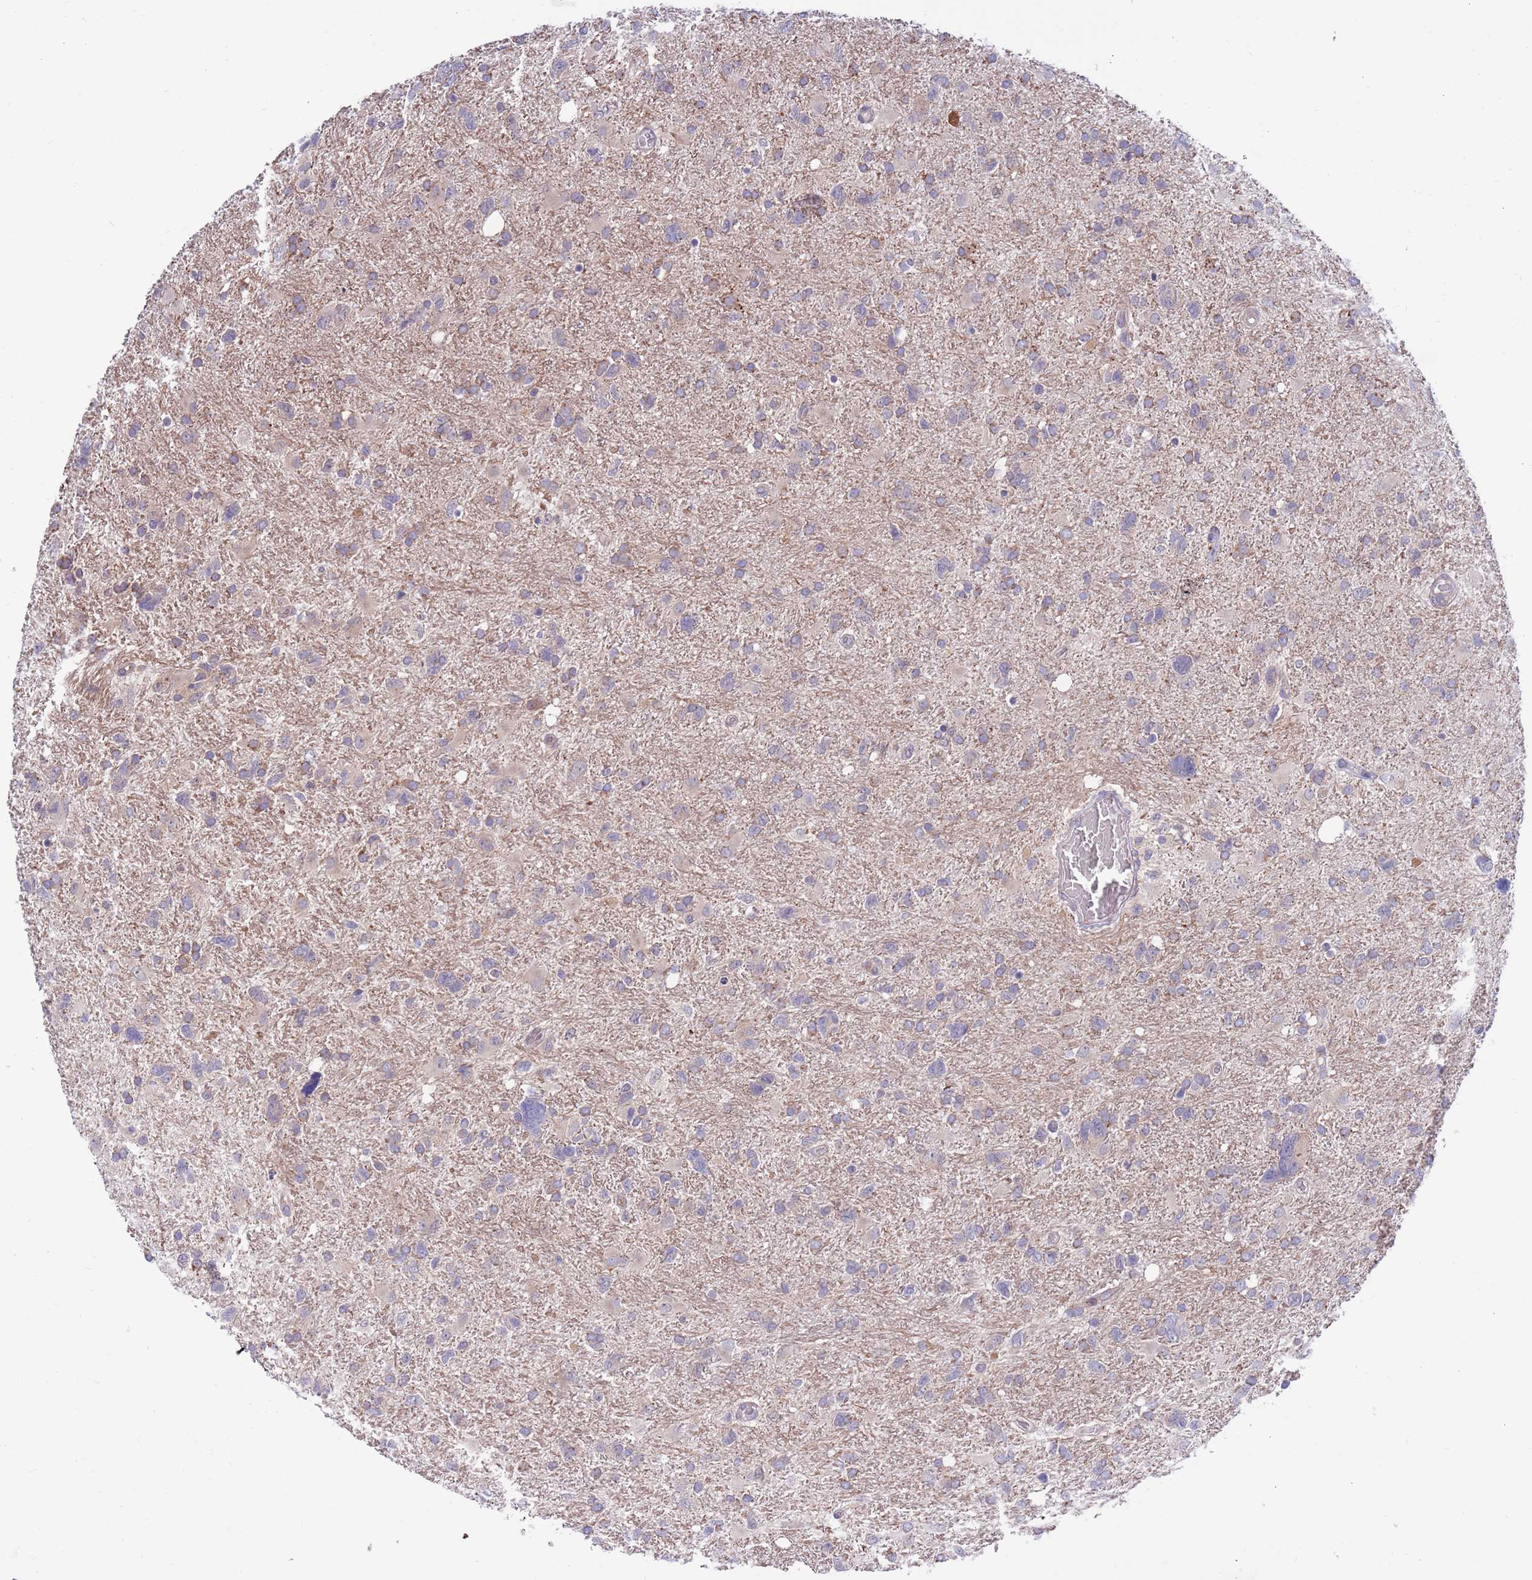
{"staining": {"intensity": "negative", "quantity": "none", "location": "none"}, "tissue": "glioma", "cell_type": "Tumor cells", "image_type": "cancer", "snomed": [{"axis": "morphology", "description": "Glioma, malignant, High grade"}, {"axis": "topography", "description": "Brain"}], "caption": "Immunohistochemistry (IHC) of glioma shows no staining in tumor cells.", "gene": "KLHL29", "patient": {"sex": "male", "age": 61}}